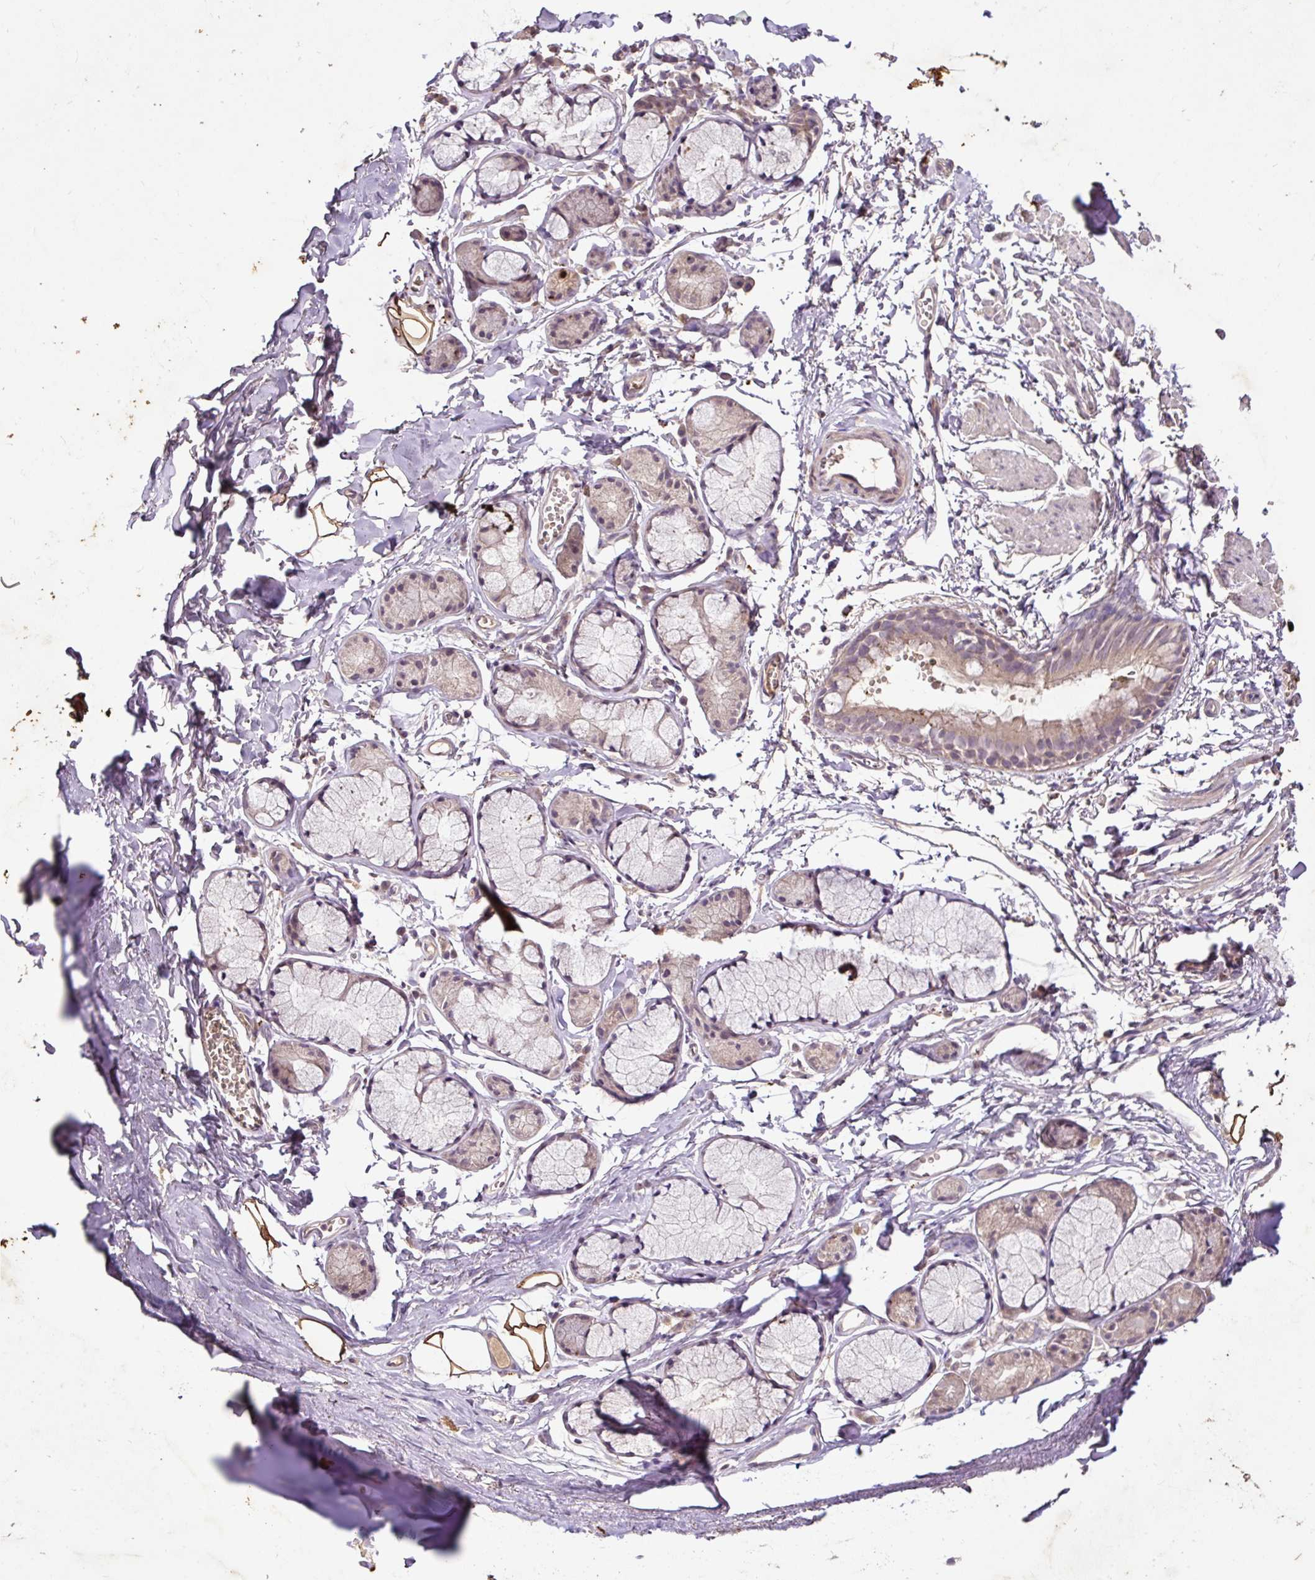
{"staining": {"intensity": "moderate", "quantity": ">75%", "location": "cytoplasmic/membranous"}, "tissue": "adipose tissue", "cell_type": "Adipocytes", "image_type": "normal", "snomed": [{"axis": "morphology", "description": "Normal tissue, NOS"}, {"axis": "topography", "description": "Cartilage tissue"}, {"axis": "topography", "description": "Bronchus"}, {"axis": "topography", "description": "Peripheral nerve tissue"}], "caption": "Immunohistochemistry (IHC) (DAB (3,3'-diaminobenzidine)) staining of normal adipose tissue displays moderate cytoplasmic/membranous protein staining in about >75% of adipocytes. (Brightfield microscopy of DAB IHC at high magnification).", "gene": "LRTM2", "patient": {"sex": "female", "age": 59}}